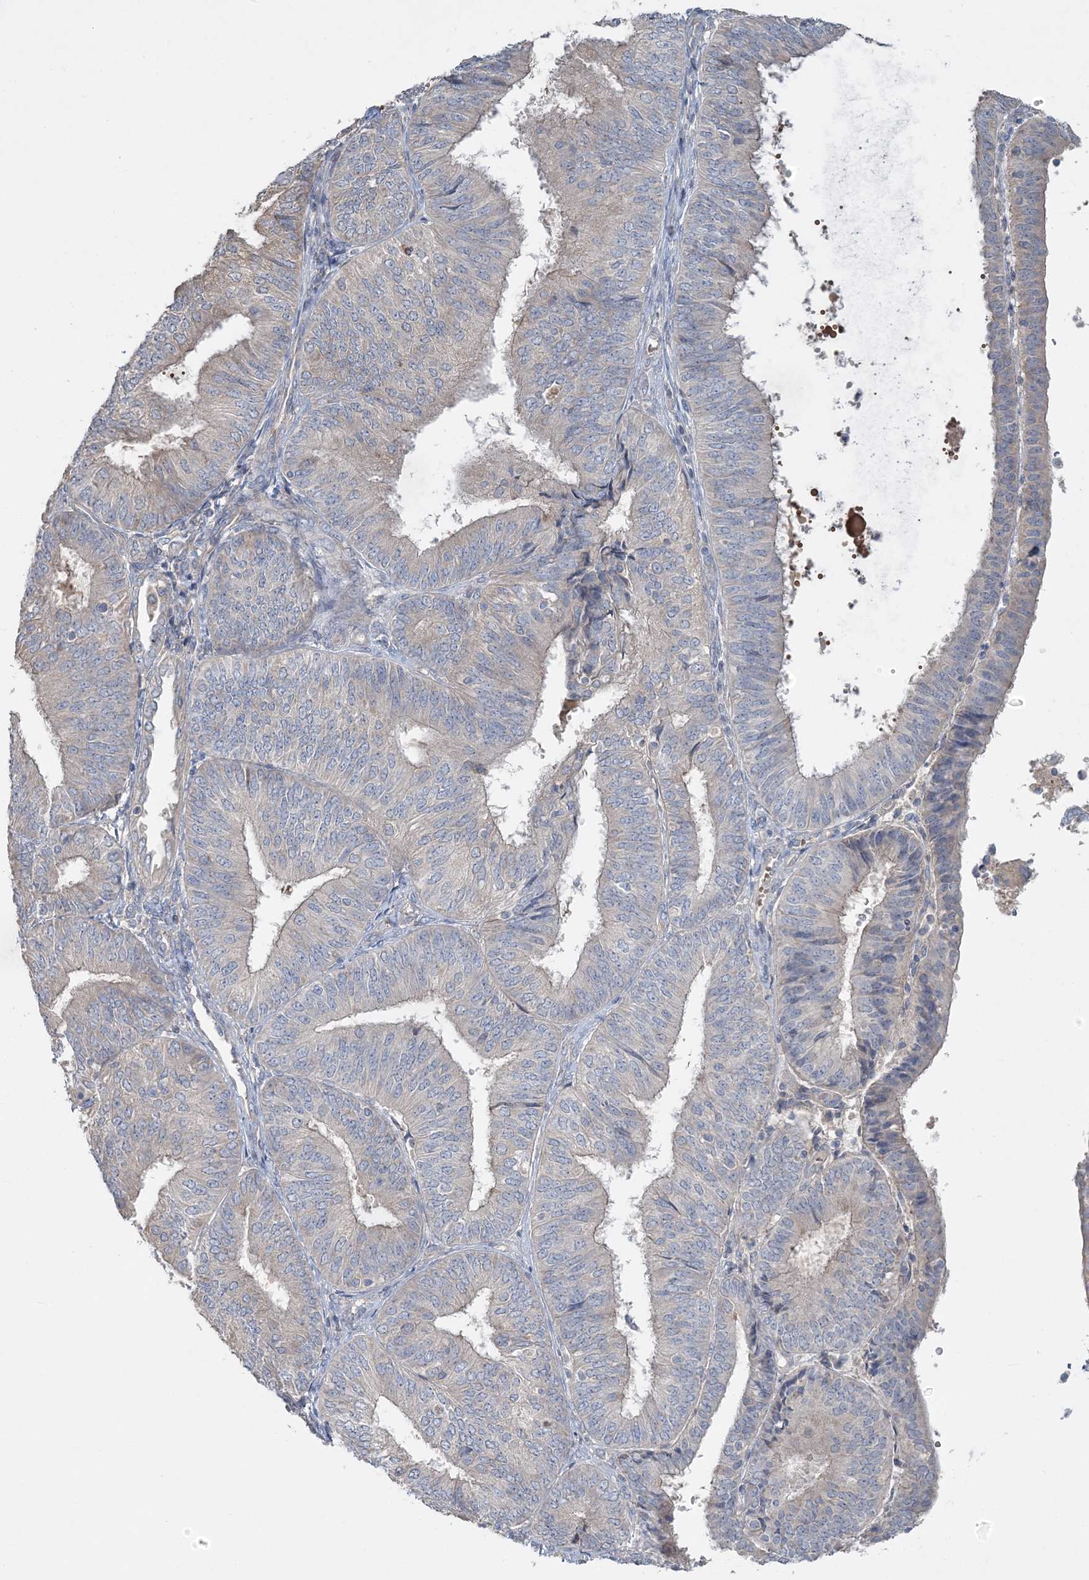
{"staining": {"intensity": "negative", "quantity": "none", "location": "none"}, "tissue": "endometrial cancer", "cell_type": "Tumor cells", "image_type": "cancer", "snomed": [{"axis": "morphology", "description": "Adenocarcinoma, NOS"}, {"axis": "topography", "description": "Endometrium"}], "caption": "Tumor cells are negative for brown protein staining in endometrial adenocarcinoma.", "gene": "SLC4A10", "patient": {"sex": "female", "age": 58}}